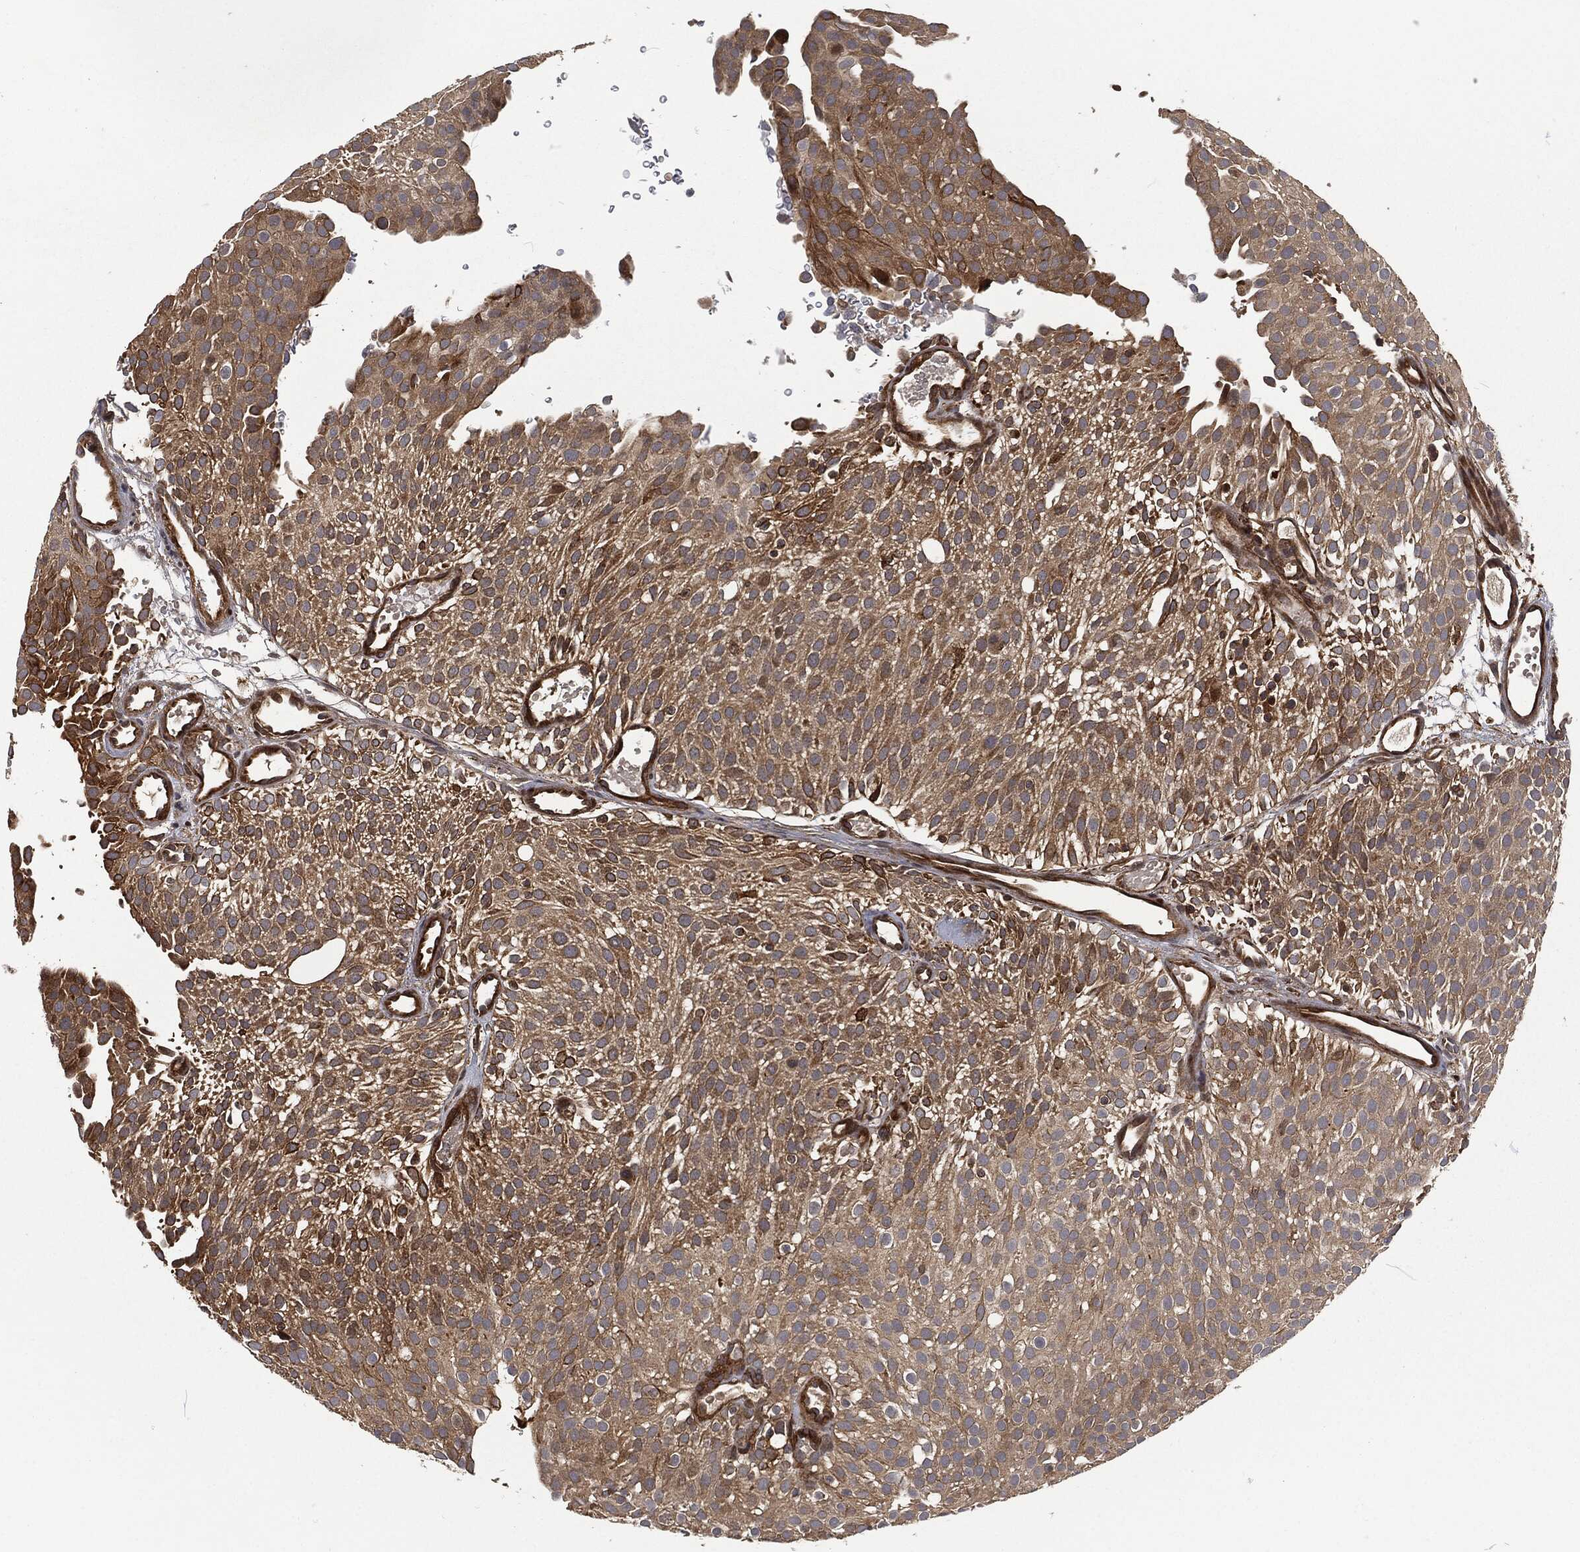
{"staining": {"intensity": "moderate", "quantity": ">75%", "location": "cytoplasmic/membranous"}, "tissue": "urothelial cancer", "cell_type": "Tumor cells", "image_type": "cancer", "snomed": [{"axis": "morphology", "description": "Urothelial carcinoma, Low grade"}, {"axis": "topography", "description": "Urinary bladder"}], "caption": "Immunohistochemical staining of low-grade urothelial carcinoma demonstrates medium levels of moderate cytoplasmic/membranous protein positivity in about >75% of tumor cells.", "gene": "RFTN1", "patient": {"sex": "male", "age": 78}}